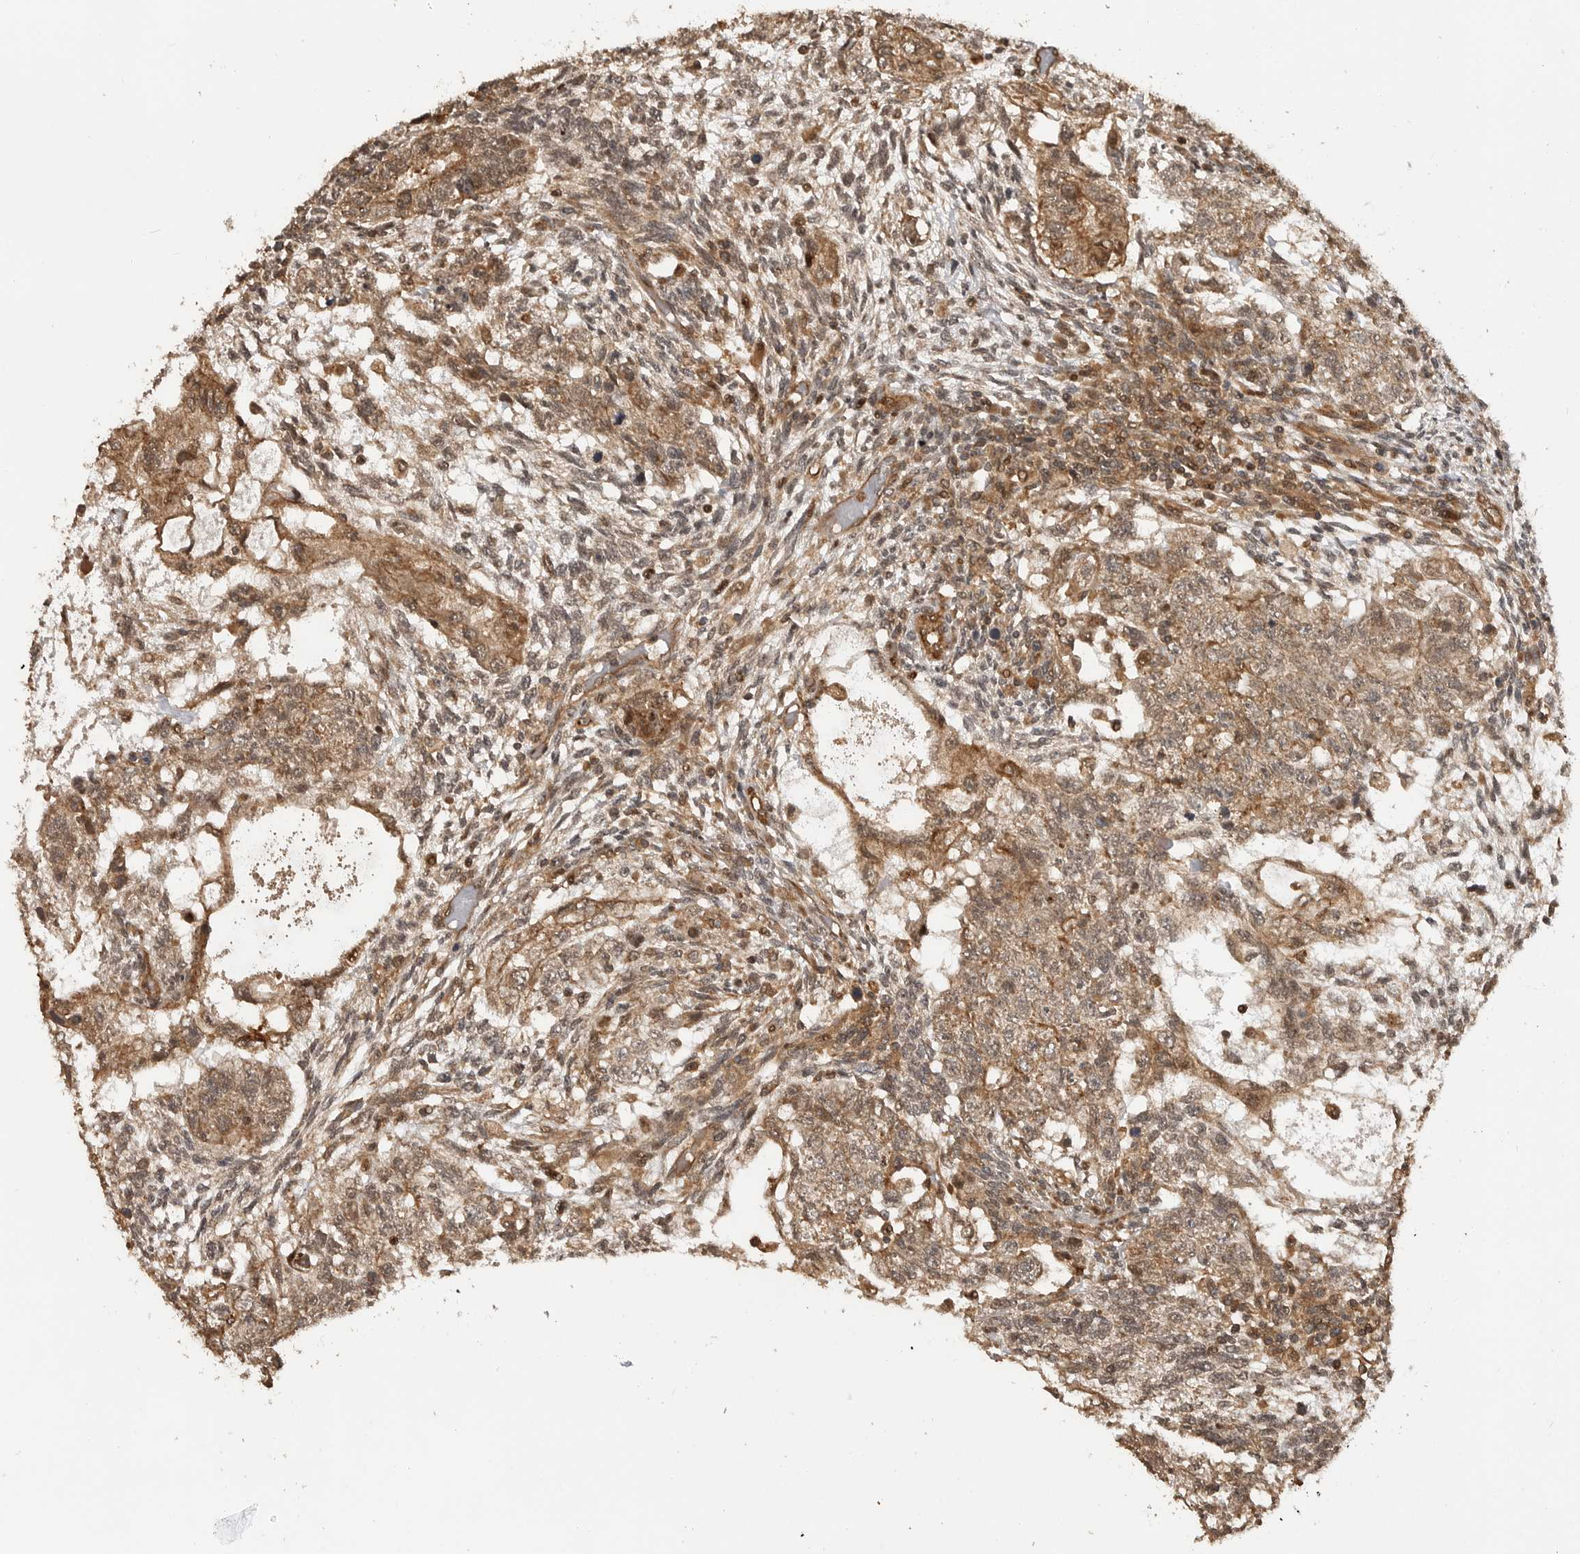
{"staining": {"intensity": "moderate", "quantity": ">75%", "location": "cytoplasmic/membranous"}, "tissue": "testis cancer", "cell_type": "Tumor cells", "image_type": "cancer", "snomed": [{"axis": "morphology", "description": "Normal tissue, NOS"}, {"axis": "morphology", "description": "Carcinoma, Embryonal, NOS"}, {"axis": "topography", "description": "Testis"}], "caption": "Immunohistochemical staining of embryonal carcinoma (testis) demonstrates medium levels of moderate cytoplasmic/membranous staining in approximately >75% of tumor cells. (Stains: DAB in brown, nuclei in blue, Microscopy: brightfield microscopy at high magnification).", "gene": "ADPRS", "patient": {"sex": "male", "age": 36}}